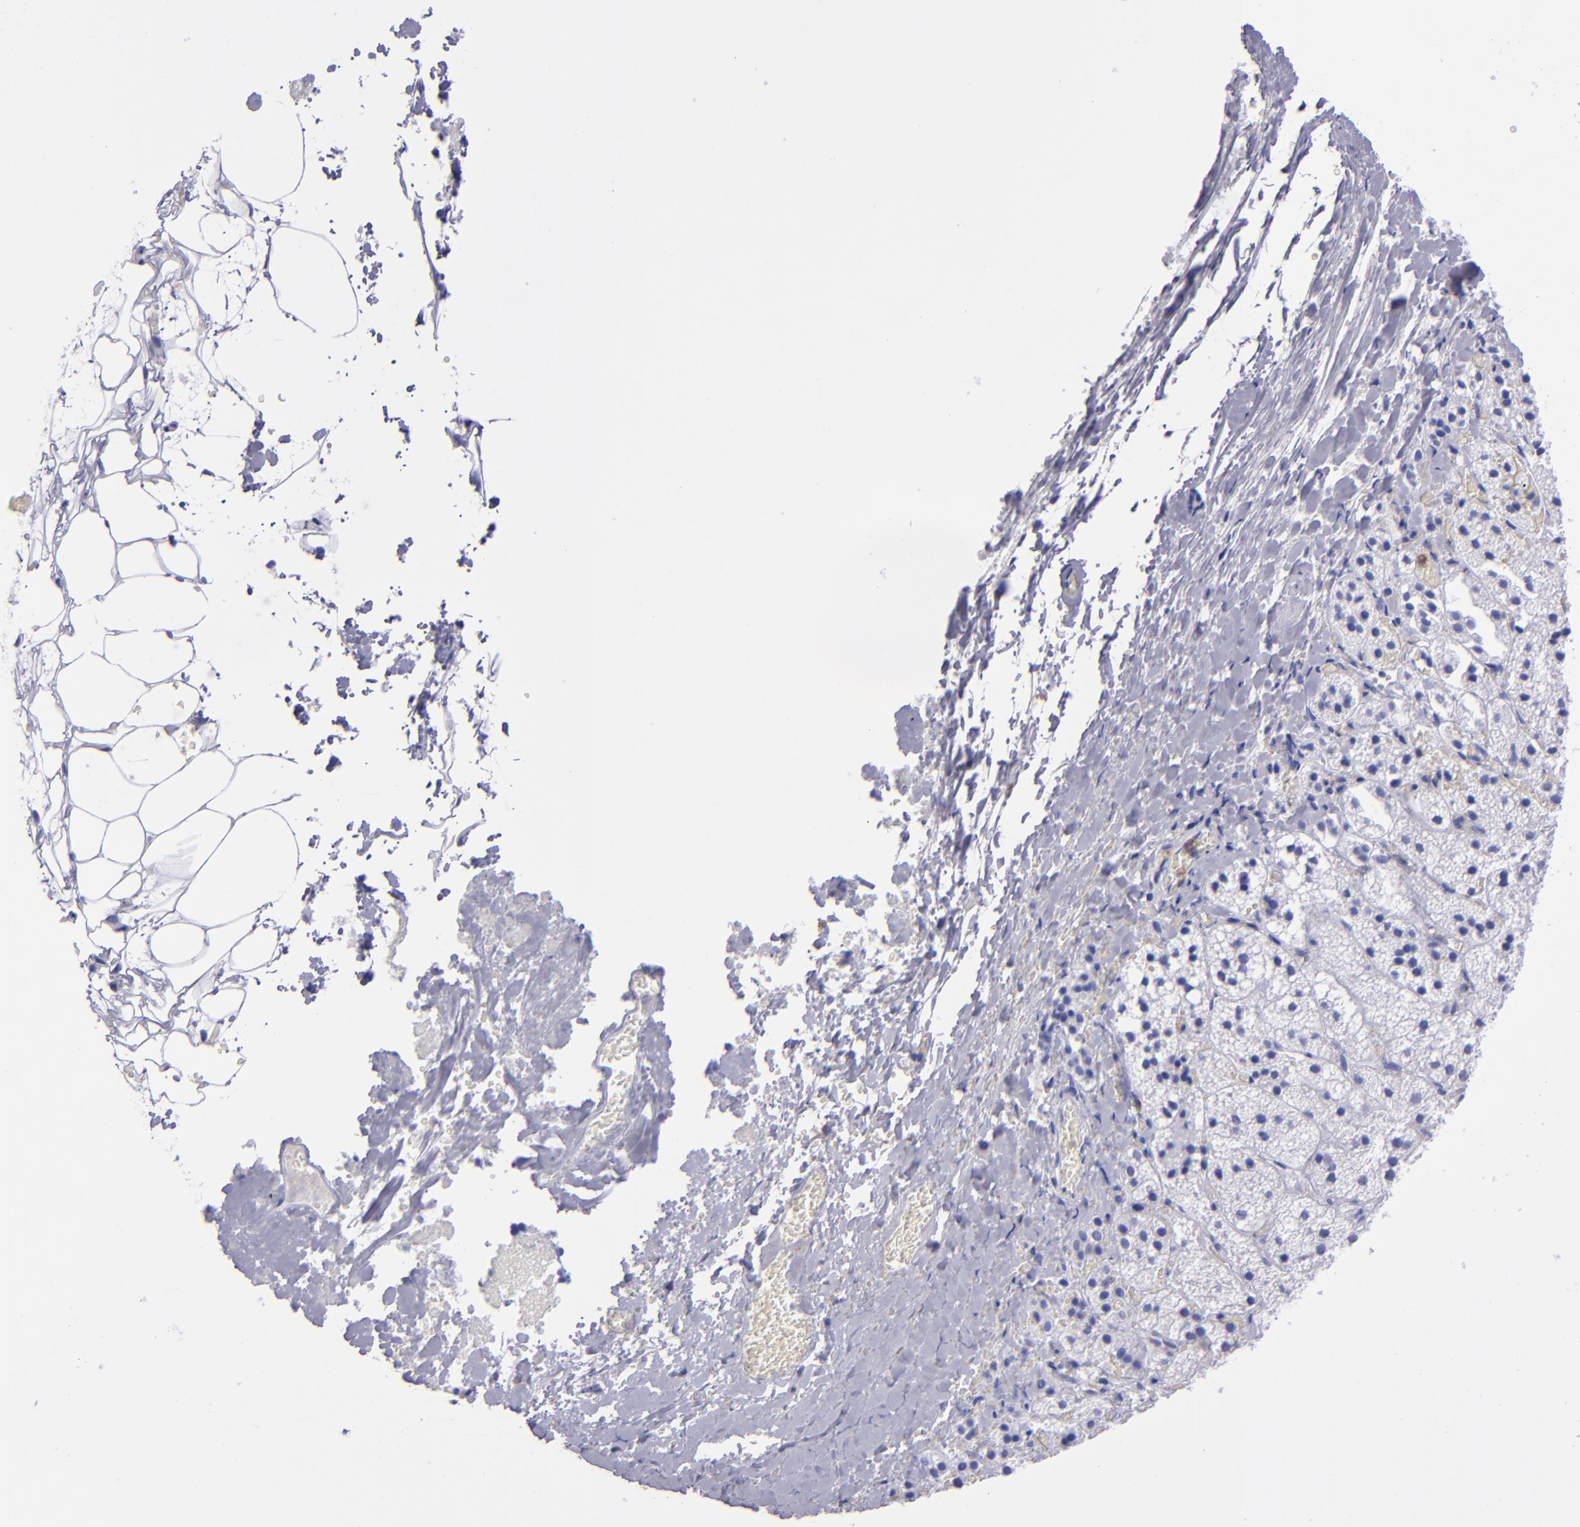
{"staining": {"intensity": "negative", "quantity": "none", "location": "none"}, "tissue": "adrenal gland", "cell_type": "Glandular cells", "image_type": "normal", "snomed": [{"axis": "morphology", "description": "Normal tissue, NOS"}, {"axis": "topography", "description": "Adrenal gland"}], "caption": "A micrograph of adrenal gland stained for a protein displays no brown staining in glandular cells.", "gene": "CR1", "patient": {"sex": "female", "age": 44}}